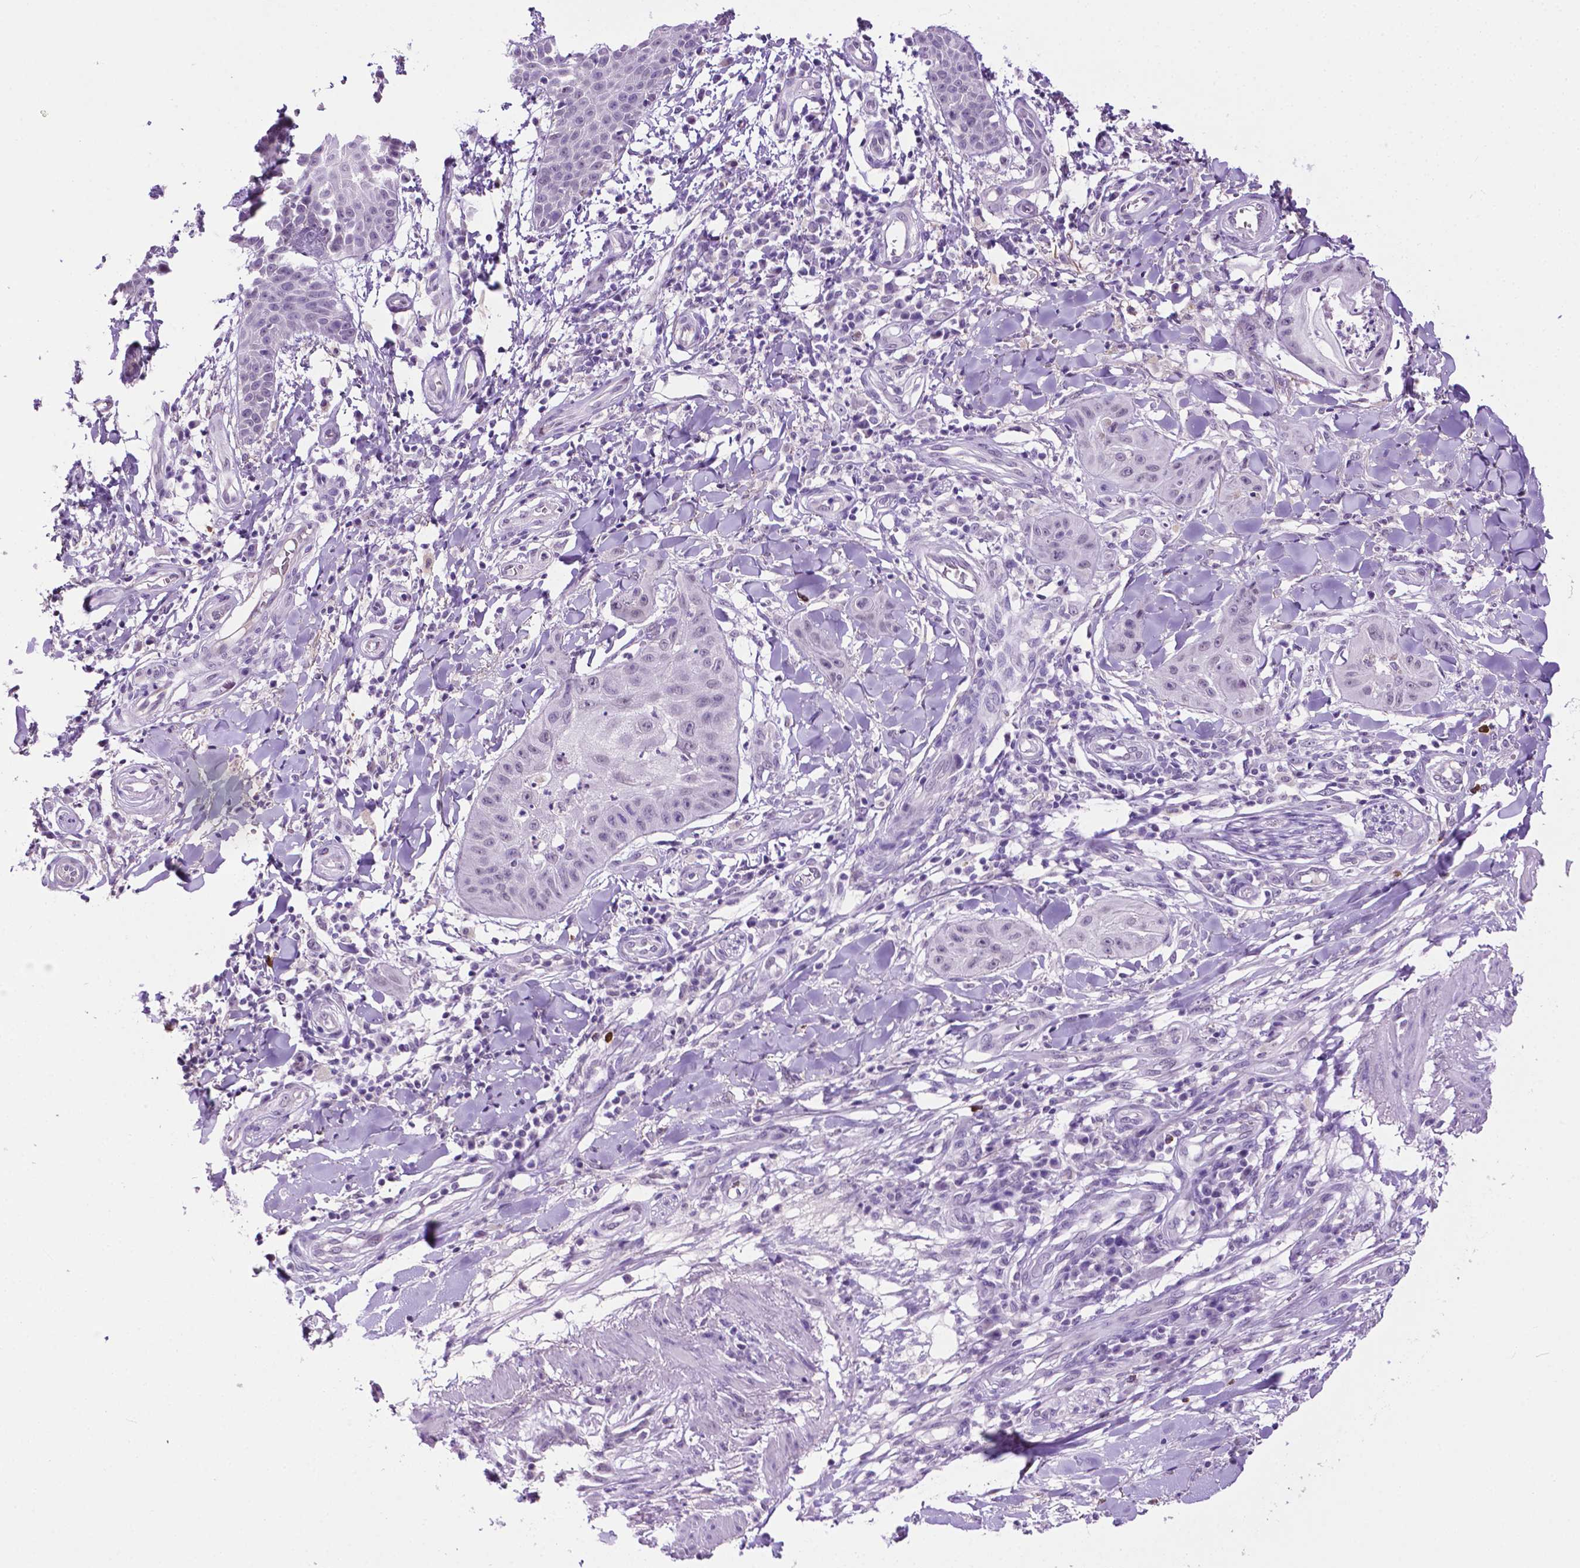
{"staining": {"intensity": "negative", "quantity": "none", "location": "none"}, "tissue": "skin cancer", "cell_type": "Tumor cells", "image_type": "cancer", "snomed": [{"axis": "morphology", "description": "Squamous cell carcinoma, NOS"}, {"axis": "topography", "description": "Skin"}], "caption": "Skin cancer (squamous cell carcinoma) was stained to show a protein in brown. There is no significant staining in tumor cells.", "gene": "MMP27", "patient": {"sex": "male", "age": 70}}